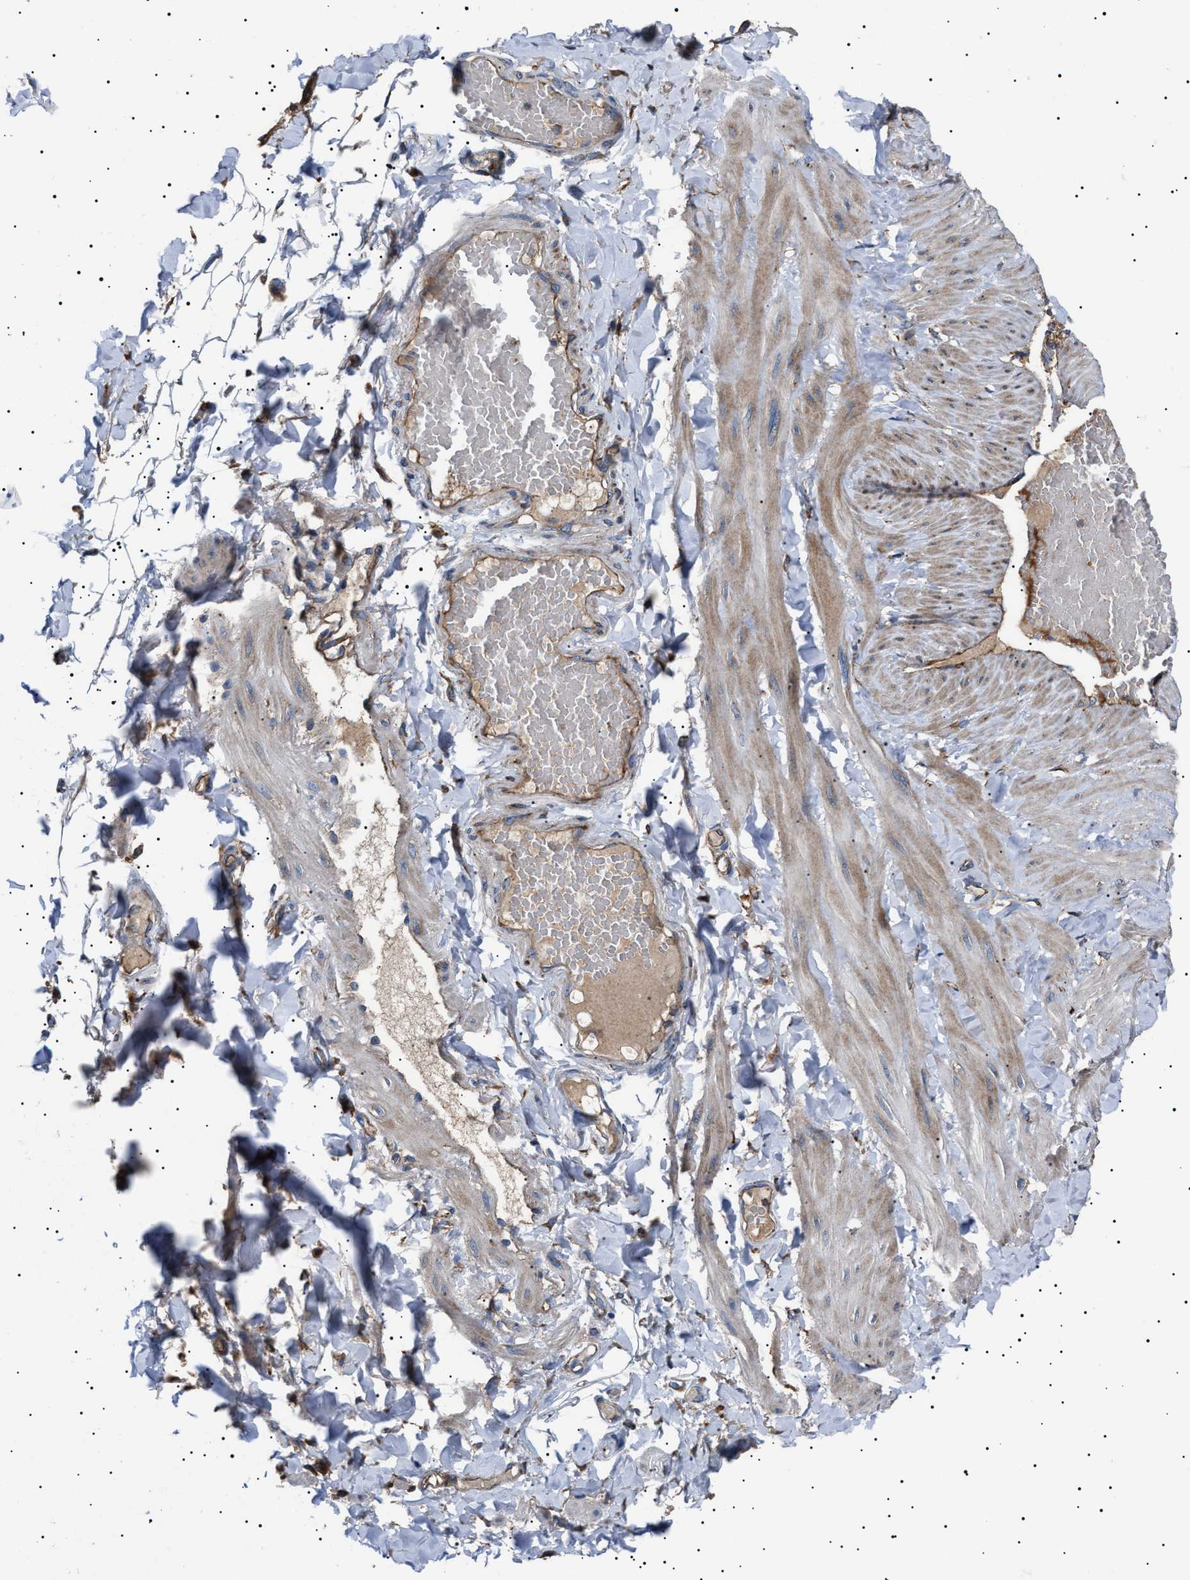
{"staining": {"intensity": "moderate", "quantity": ">75%", "location": "cytoplasmic/membranous"}, "tissue": "adipose tissue", "cell_type": "Adipocytes", "image_type": "normal", "snomed": [{"axis": "morphology", "description": "Normal tissue, NOS"}, {"axis": "topography", "description": "Adipose tissue"}, {"axis": "topography", "description": "Vascular tissue"}, {"axis": "topography", "description": "Peripheral nerve tissue"}], "caption": "Adipocytes display medium levels of moderate cytoplasmic/membranous staining in approximately >75% of cells in unremarkable adipose tissue. The protein of interest is stained brown, and the nuclei are stained in blue (DAB IHC with brightfield microscopy, high magnification).", "gene": "TOP1MT", "patient": {"sex": "male", "age": 25}}